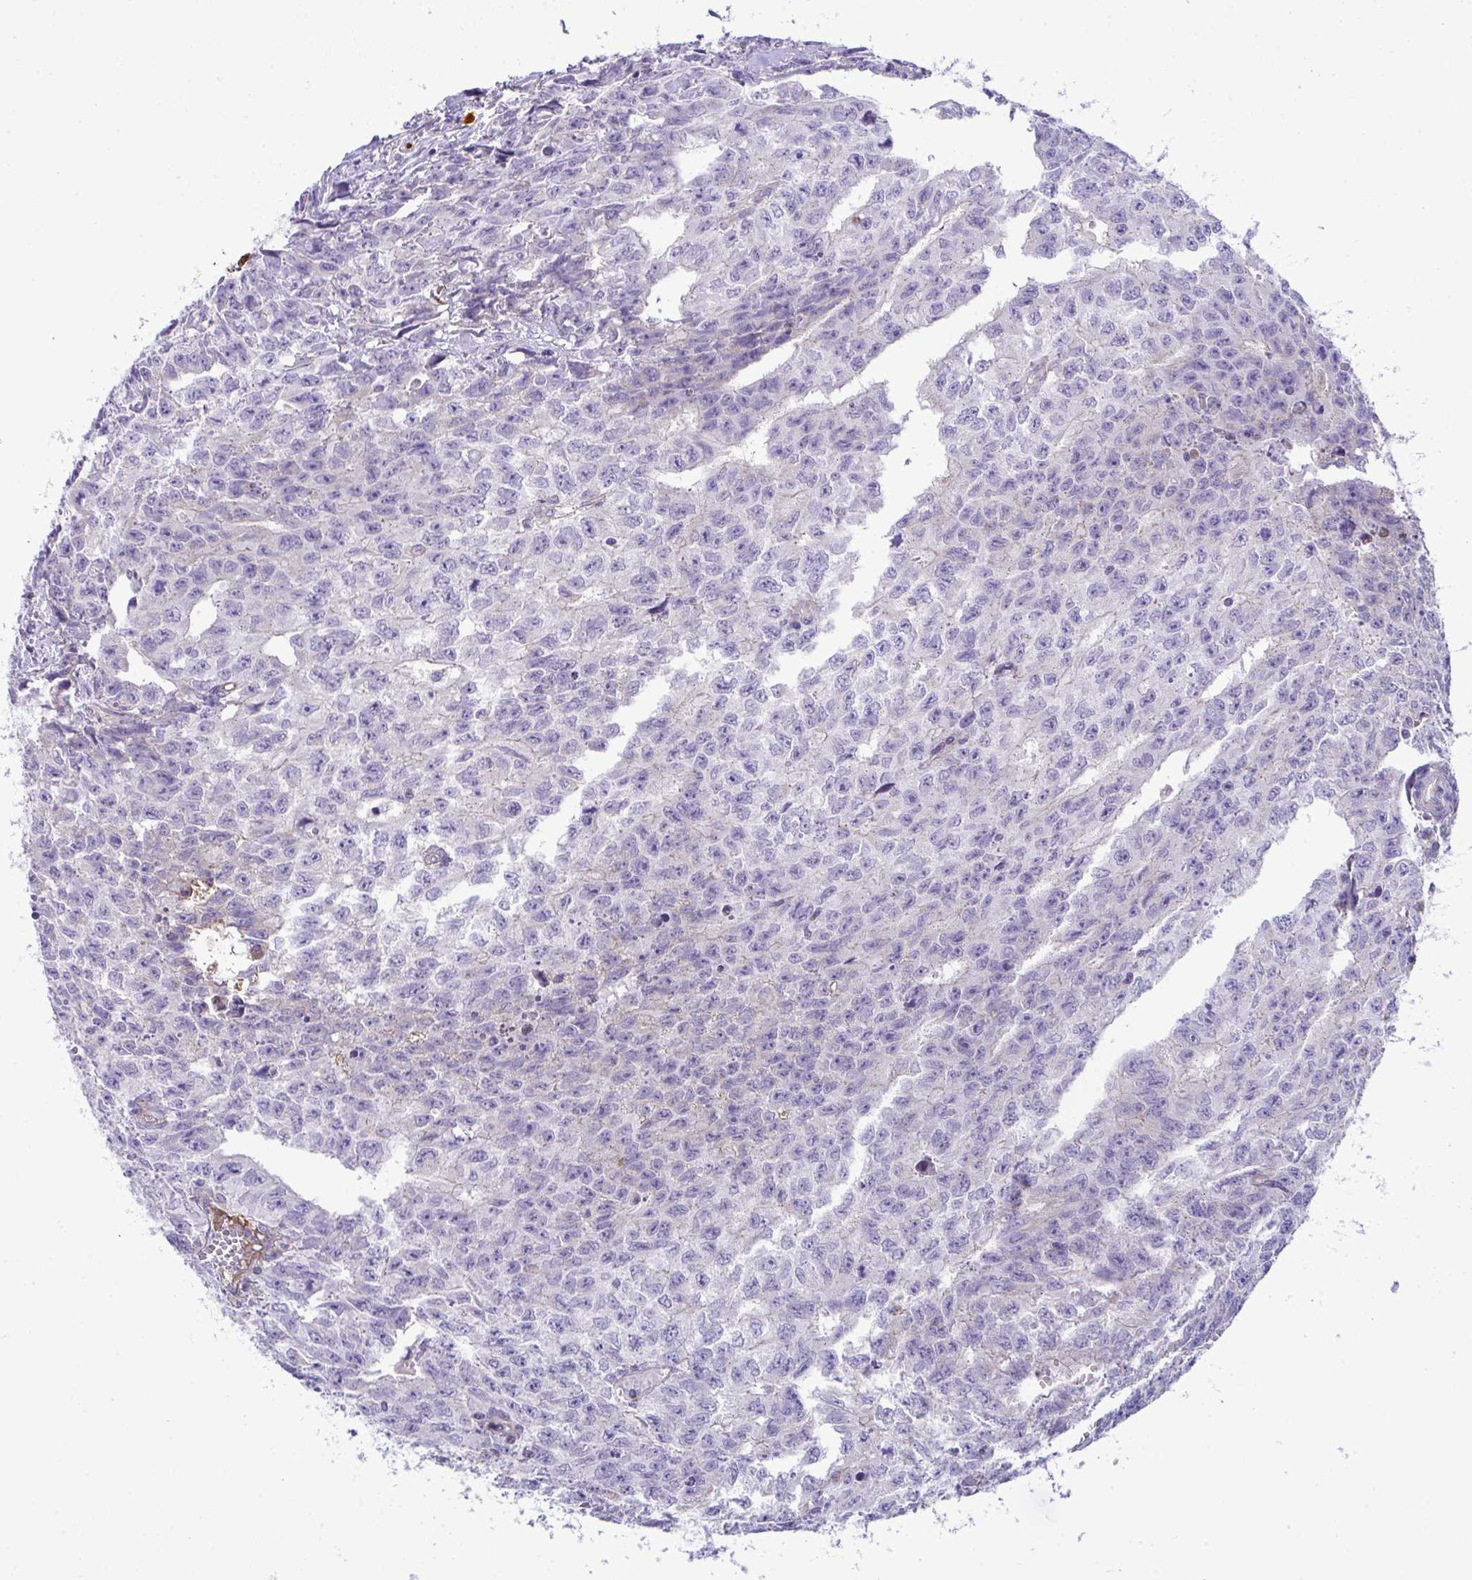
{"staining": {"intensity": "negative", "quantity": "none", "location": "none"}, "tissue": "testis cancer", "cell_type": "Tumor cells", "image_type": "cancer", "snomed": [{"axis": "morphology", "description": "Carcinoma, Embryonal, NOS"}, {"axis": "morphology", "description": "Teratoma, malignant, NOS"}, {"axis": "topography", "description": "Testis"}], "caption": "This is an immunohistochemistry micrograph of human testis teratoma (malignant). There is no staining in tumor cells.", "gene": "PLA2G12B", "patient": {"sex": "male", "age": 24}}